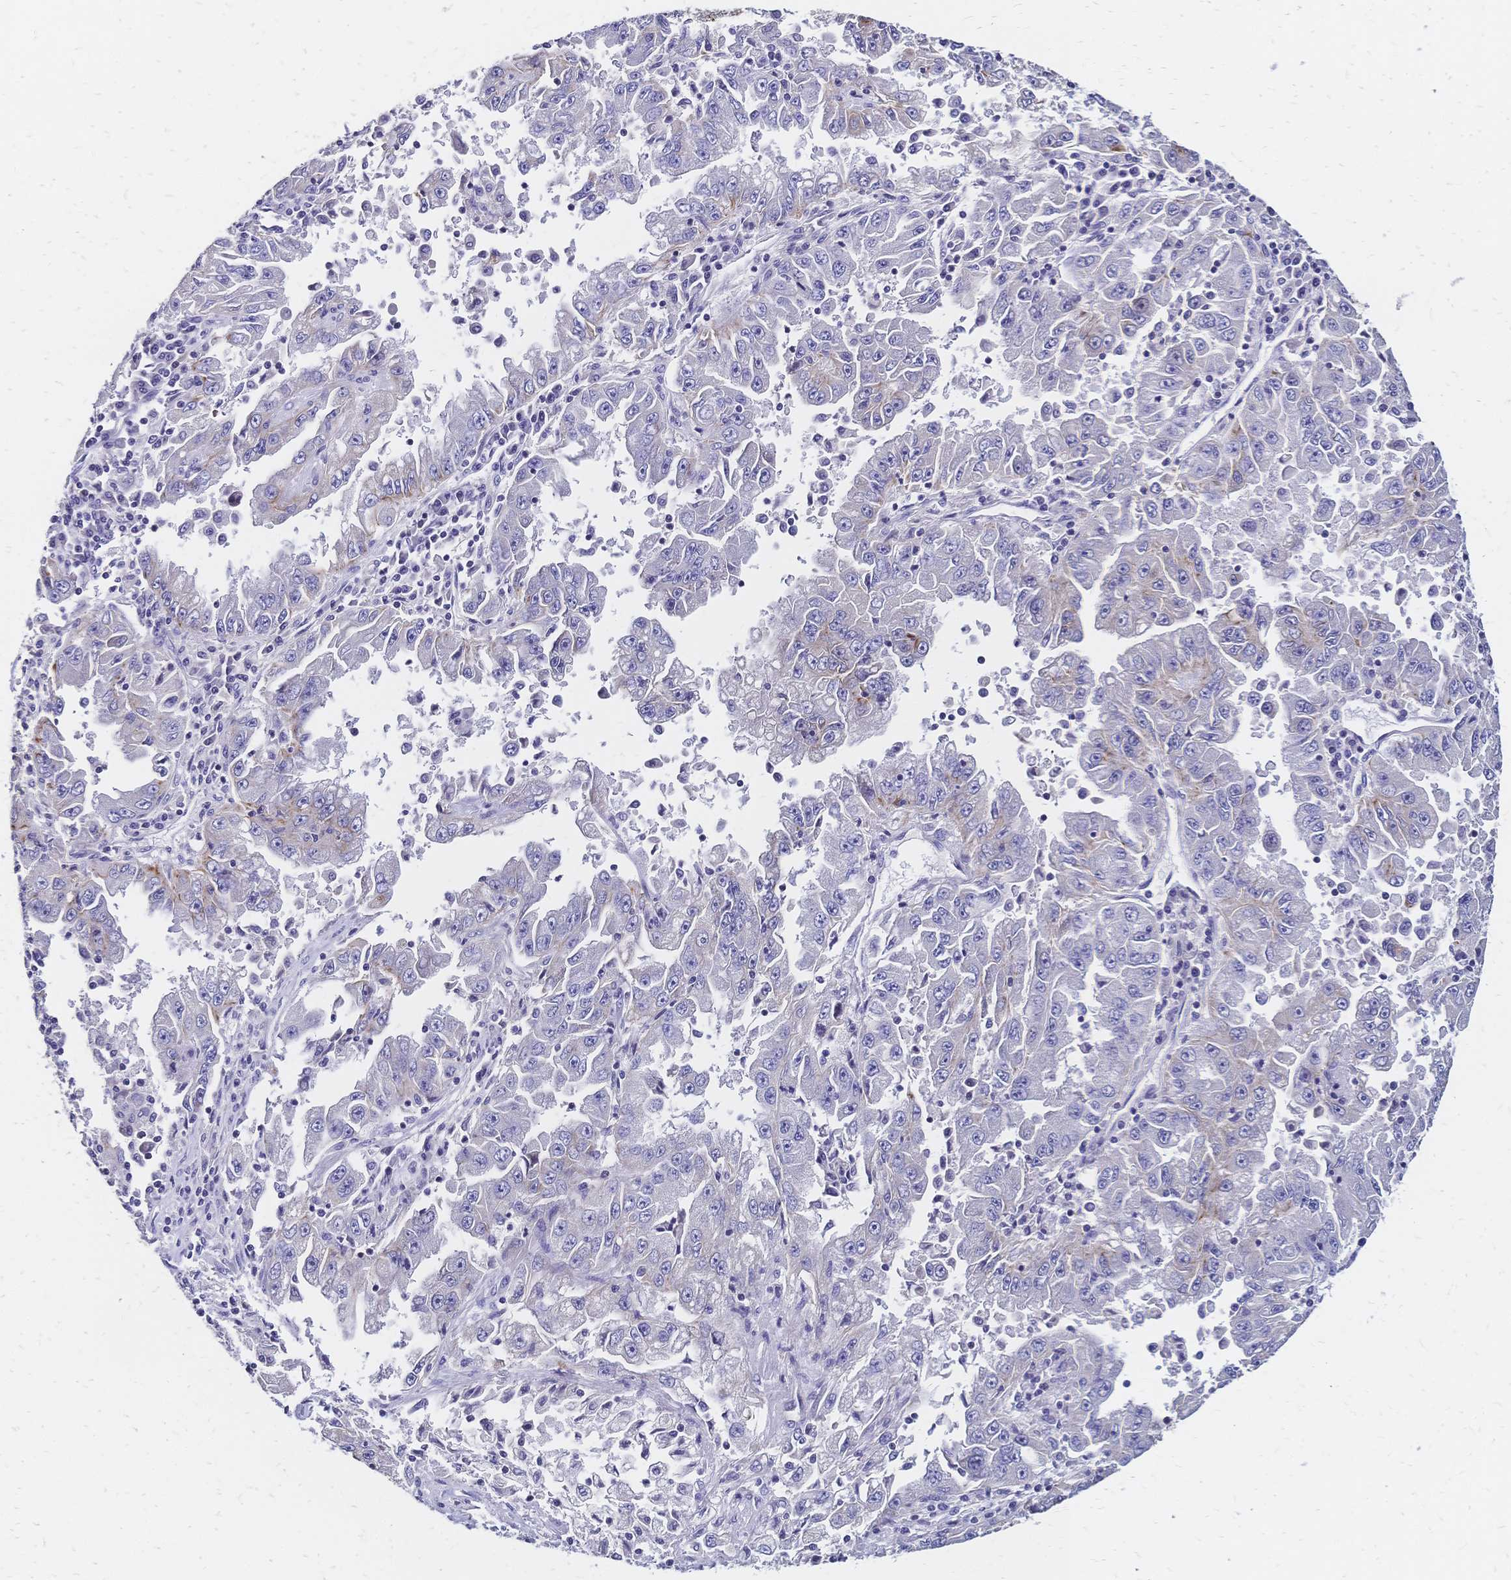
{"staining": {"intensity": "moderate", "quantity": "<25%", "location": "cytoplasmic/membranous"}, "tissue": "lung cancer", "cell_type": "Tumor cells", "image_type": "cancer", "snomed": [{"axis": "morphology", "description": "Adenocarcinoma, NOS"}, {"axis": "morphology", "description": "Adenocarcinoma primary or metastatic"}, {"axis": "topography", "description": "Lung"}], "caption": "Immunohistochemical staining of human adenocarcinoma (lung) displays low levels of moderate cytoplasmic/membranous expression in about <25% of tumor cells.", "gene": "DTNB", "patient": {"sex": "male", "age": 74}}